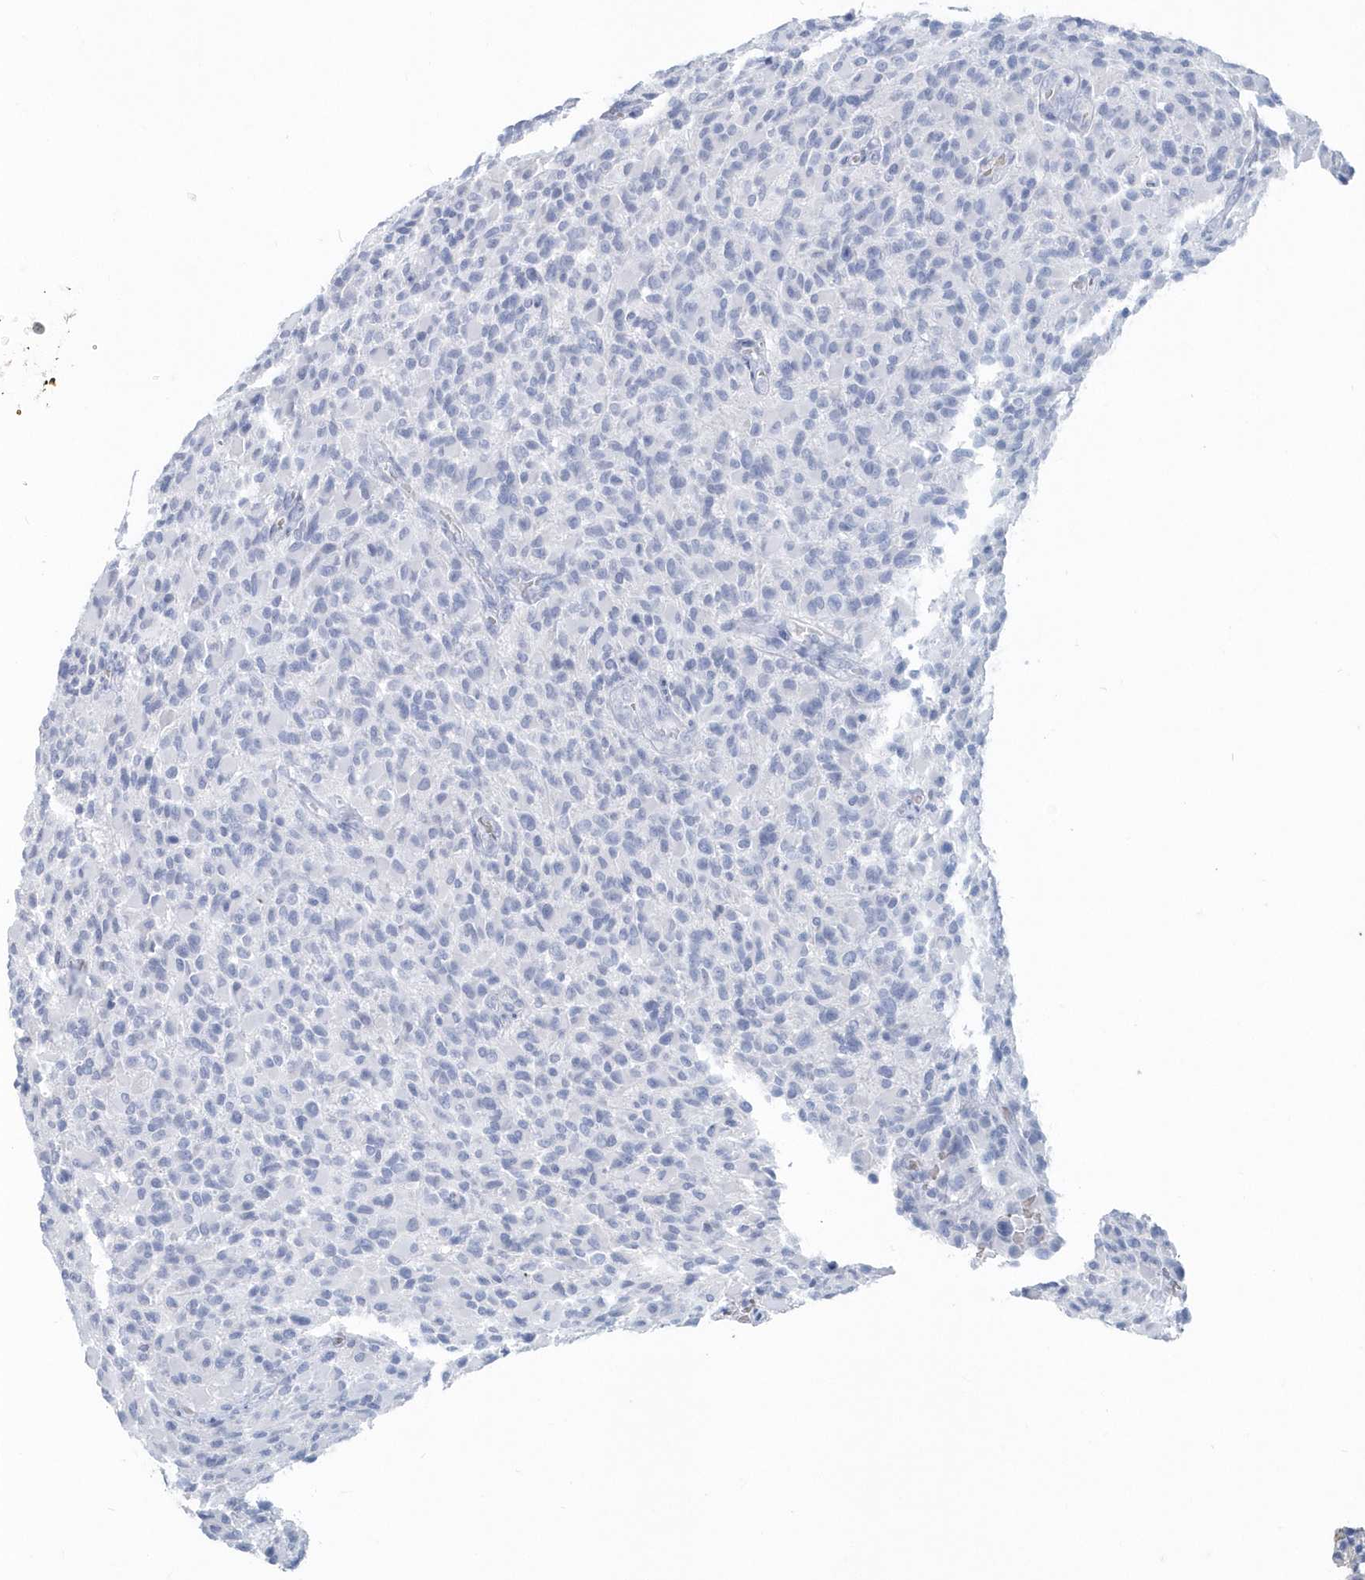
{"staining": {"intensity": "negative", "quantity": "none", "location": "none"}, "tissue": "glioma", "cell_type": "Tumor cells", "image_type": "cancer", "snomed": [{"axis": "morphology", "description": "Glioma, malignant, High grade"}, {"axis": "topography", "description": "Brain"}], "caption": "Image shows no significant protein positivity in tumor cells of glioma. (DAB (3,3'-diaminobenzidine) immunohistochemistry (IHC) visualized using brightfield microscopy, high magnification).", "gene": "HBA2", "patient": {"sex": "male", "age": 71}}